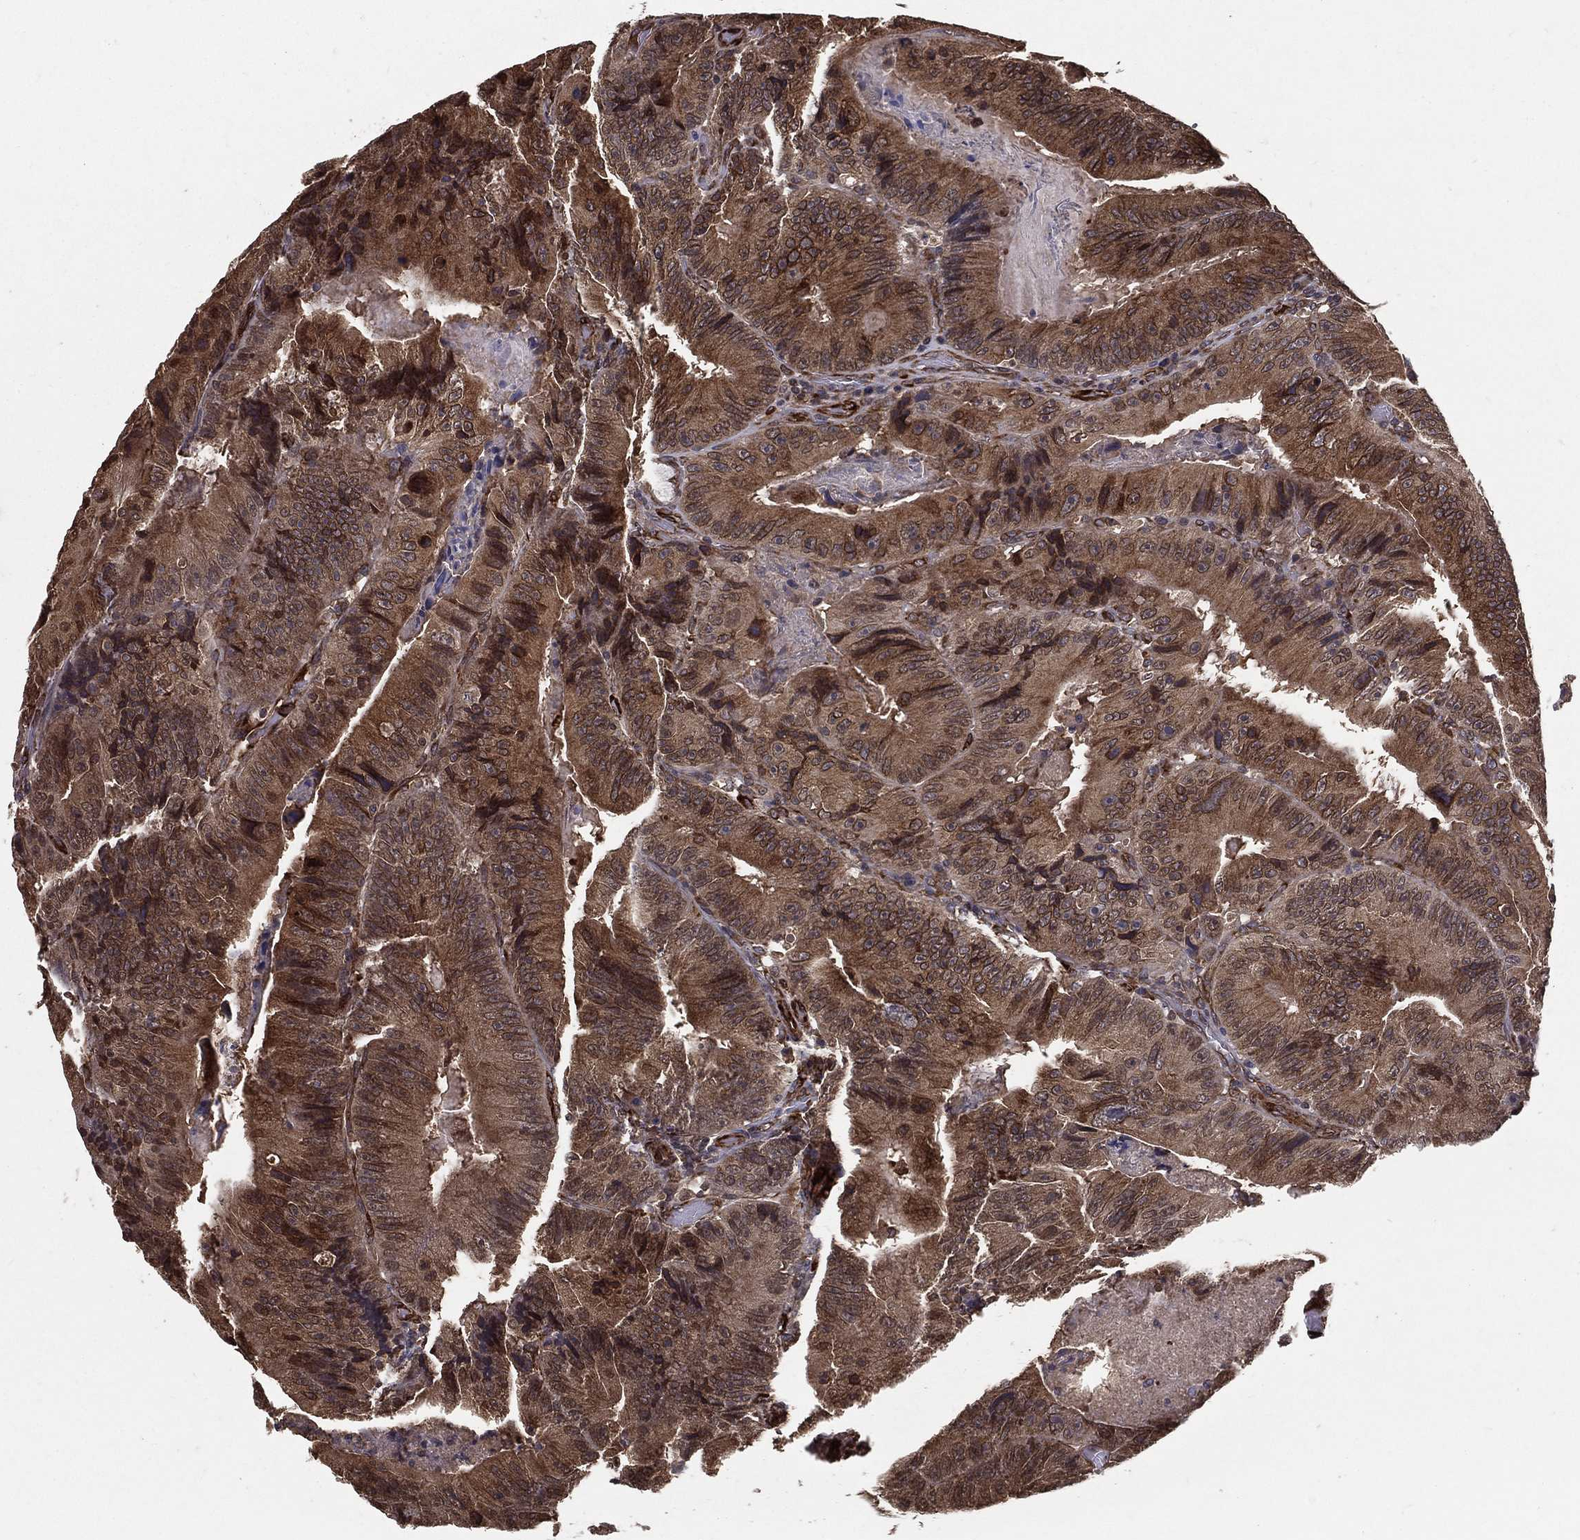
{"staining": {"intensity": "moderate", "quantity": ">75%", "location": "cytoplasmic/membranous"}, "tissue": "colorectal cancer", "cell_type": "Tumor cells", "image_type": "cancer", "snomed": [{"axis": "morphology", "description": "Adenocarcinoma, NOS"}, {"axis": "topography", "description": "Colon"}], "caption": "Brown immunohistochemical staining in colorectal adenocarcinoma exhibits moderate cytoplasmic/membranous positivity in about >75% of tumor cells.", "gene": "CERS2", "patient": {"sex": "female", "age": 86}}